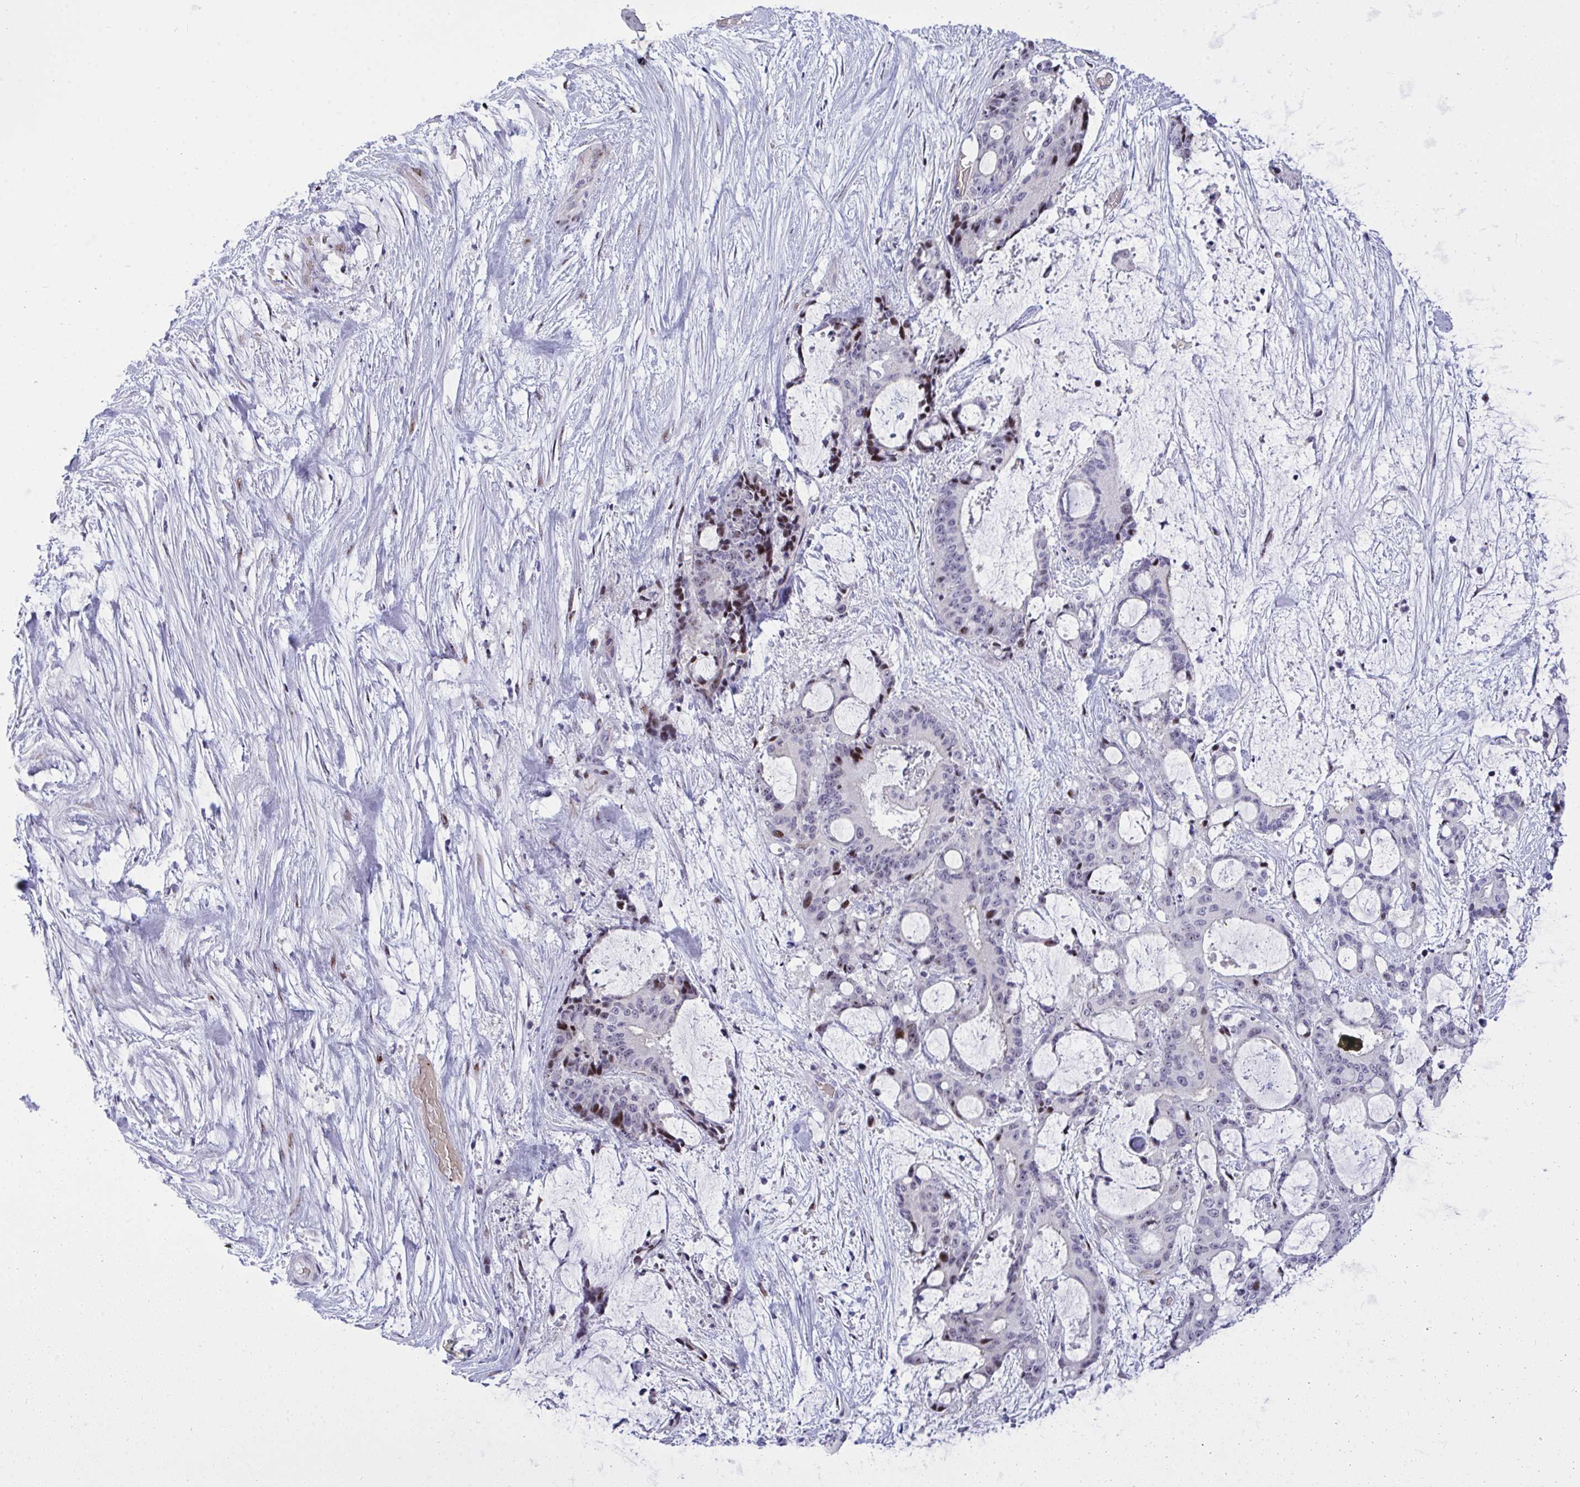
{"staining": {"intensity": "moderate", "quantity": "<25%", "location": "nuclear"}, "tissue": "liver cancer", "cell_type": "Tumor cells", "image_type": "cancer", "snomed": [{"axis": "morphology", "description": "Normal tissue, NOS"}, {"axis": "morphology", "description": "Cholangiocarcinoma"}, {"axis": "topography", "description": "Liver"}, {"axis": "topography", "description": "Peripheral nerve tissue"}], "caption": "A brown stain shows moderate nuclear expression of a protein in human liver cancer tumor cells.", "gene": "PLPPR3", "patient": {"sex": "female", "age": 73}}